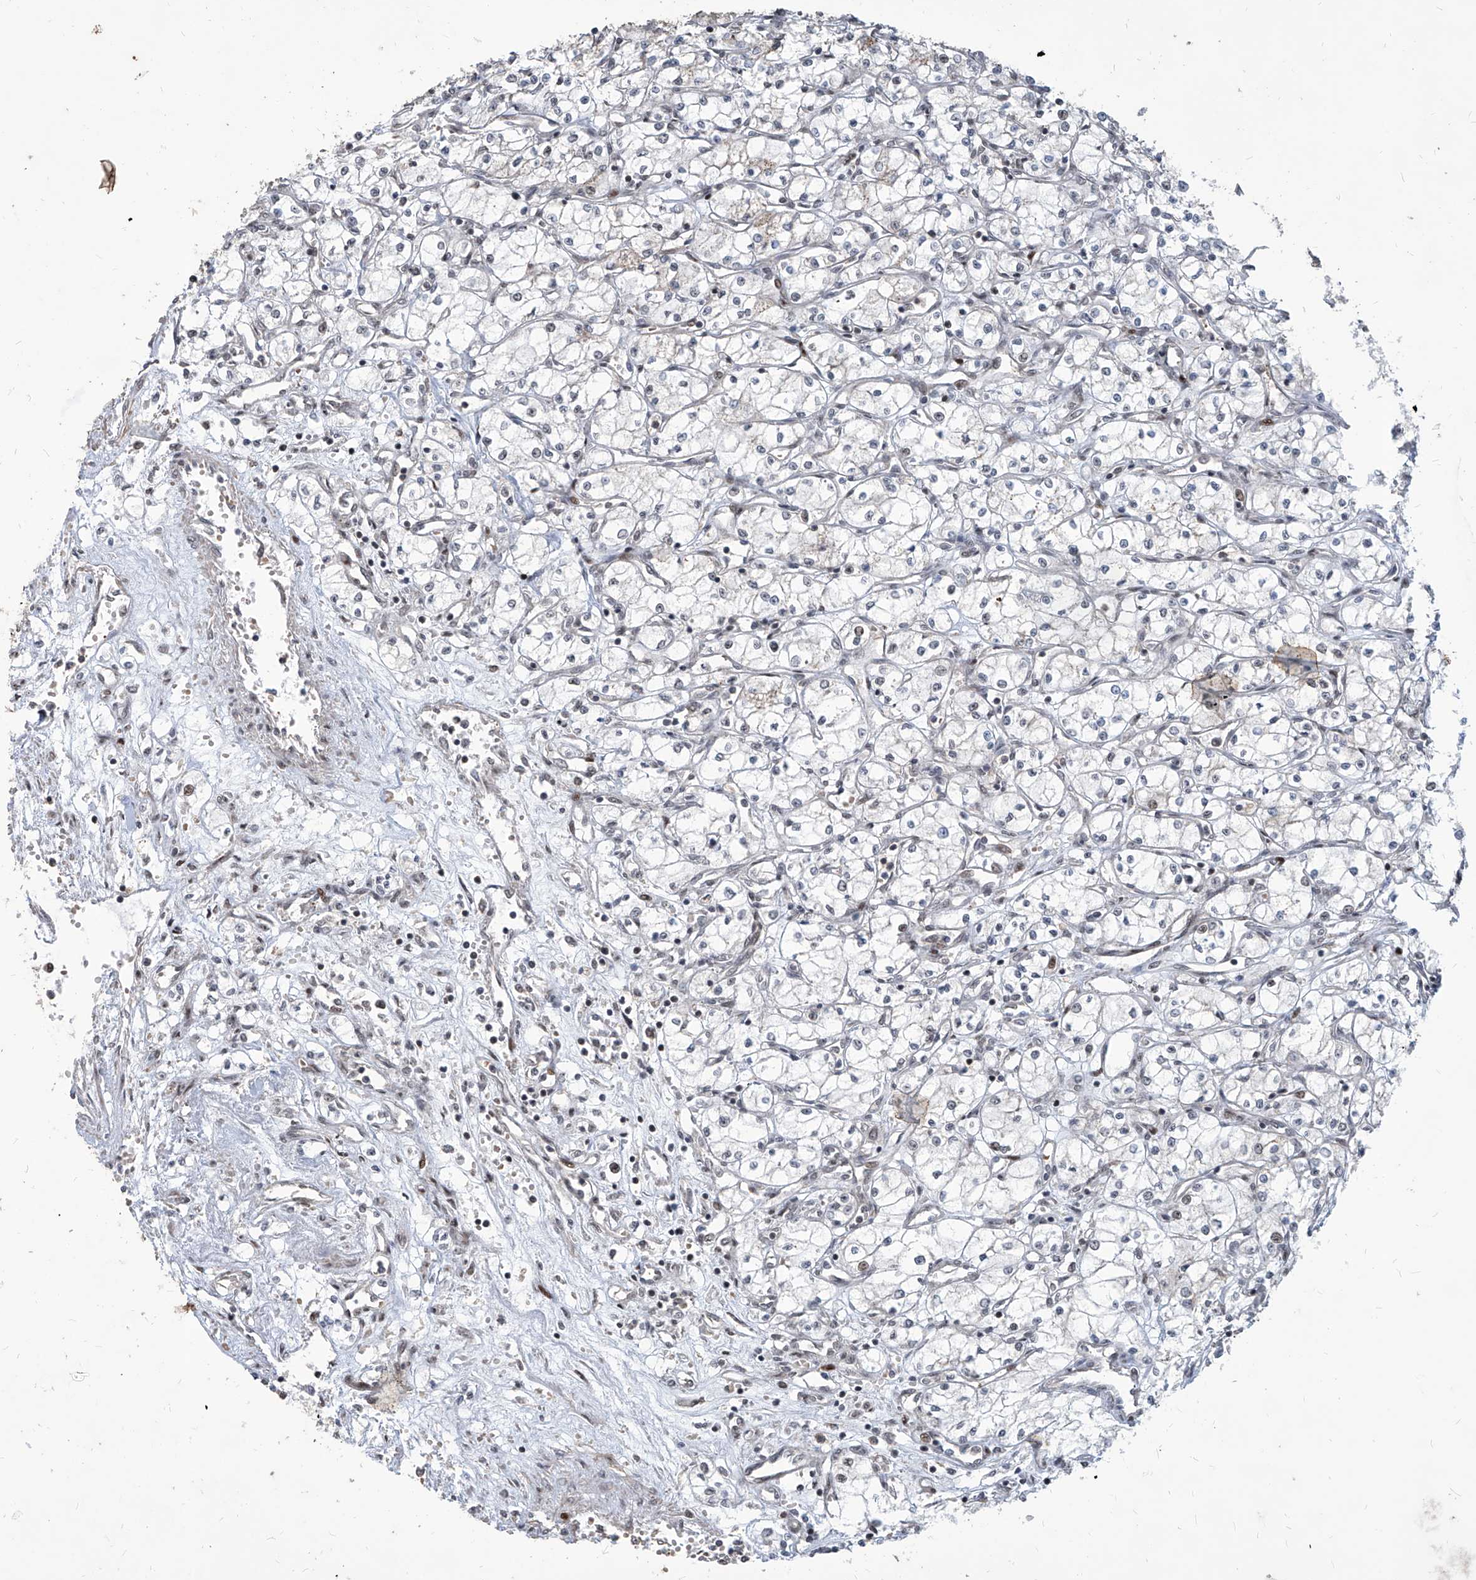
{"staining": {"intensity": "negative", "quantity": "none", "location": "none"}, "tissue": "renal cancer", "cell_type": "Tumor cells", "image_type": "cancer", "snomed": [{"axis": "morphology", "description": "Adenocarcinoma, NOS"}, {"axis": "topography", "description": "Kidney"}], "caption": "The immunohistochemistry (IHC) histopathology image has no significant expression in tumor cells of renal adenocarcinoma tissue.", "gene": "IRF2", "patient": {"sex": "male", "age": 59}}